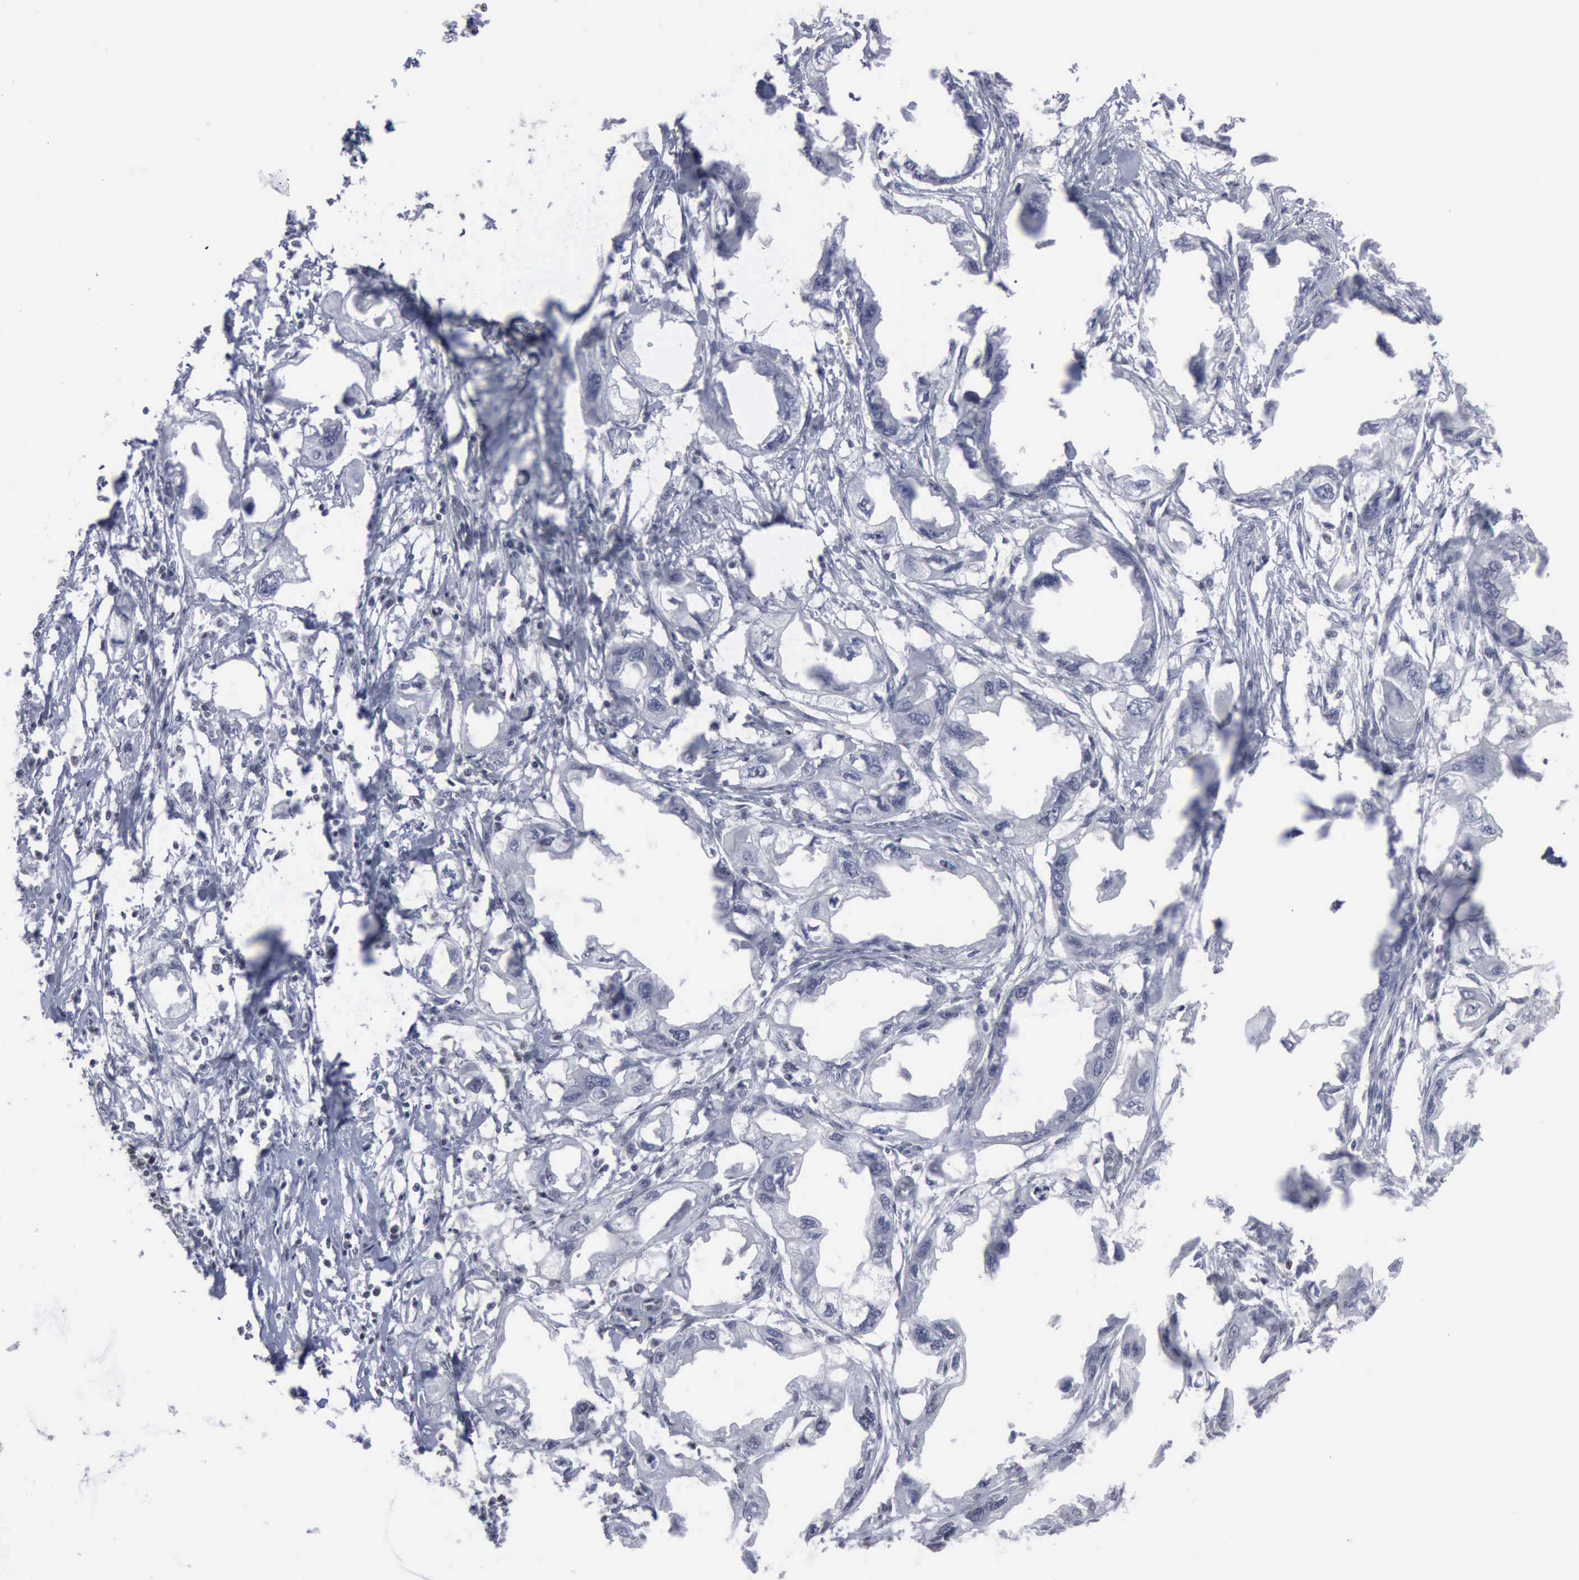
{"staining": {"intensity": "negative", "quantity": "none", "location": "none"}, "tissue": "endometrial cancer", "cell_type": "Tumor cells", "image_type": "cancer", "snomed": [{"axis": "morphology", "description": "Adenocarcinoma, NOS"}, {"axis": "topography", "description": "Endometrium"}], "caption": "This is an immunohistochemistry histopathology image of endometrial cancer. There is no staining in tumor cells.", "gene": "XPA", "patient": {"sex": "female", "age": 67}}